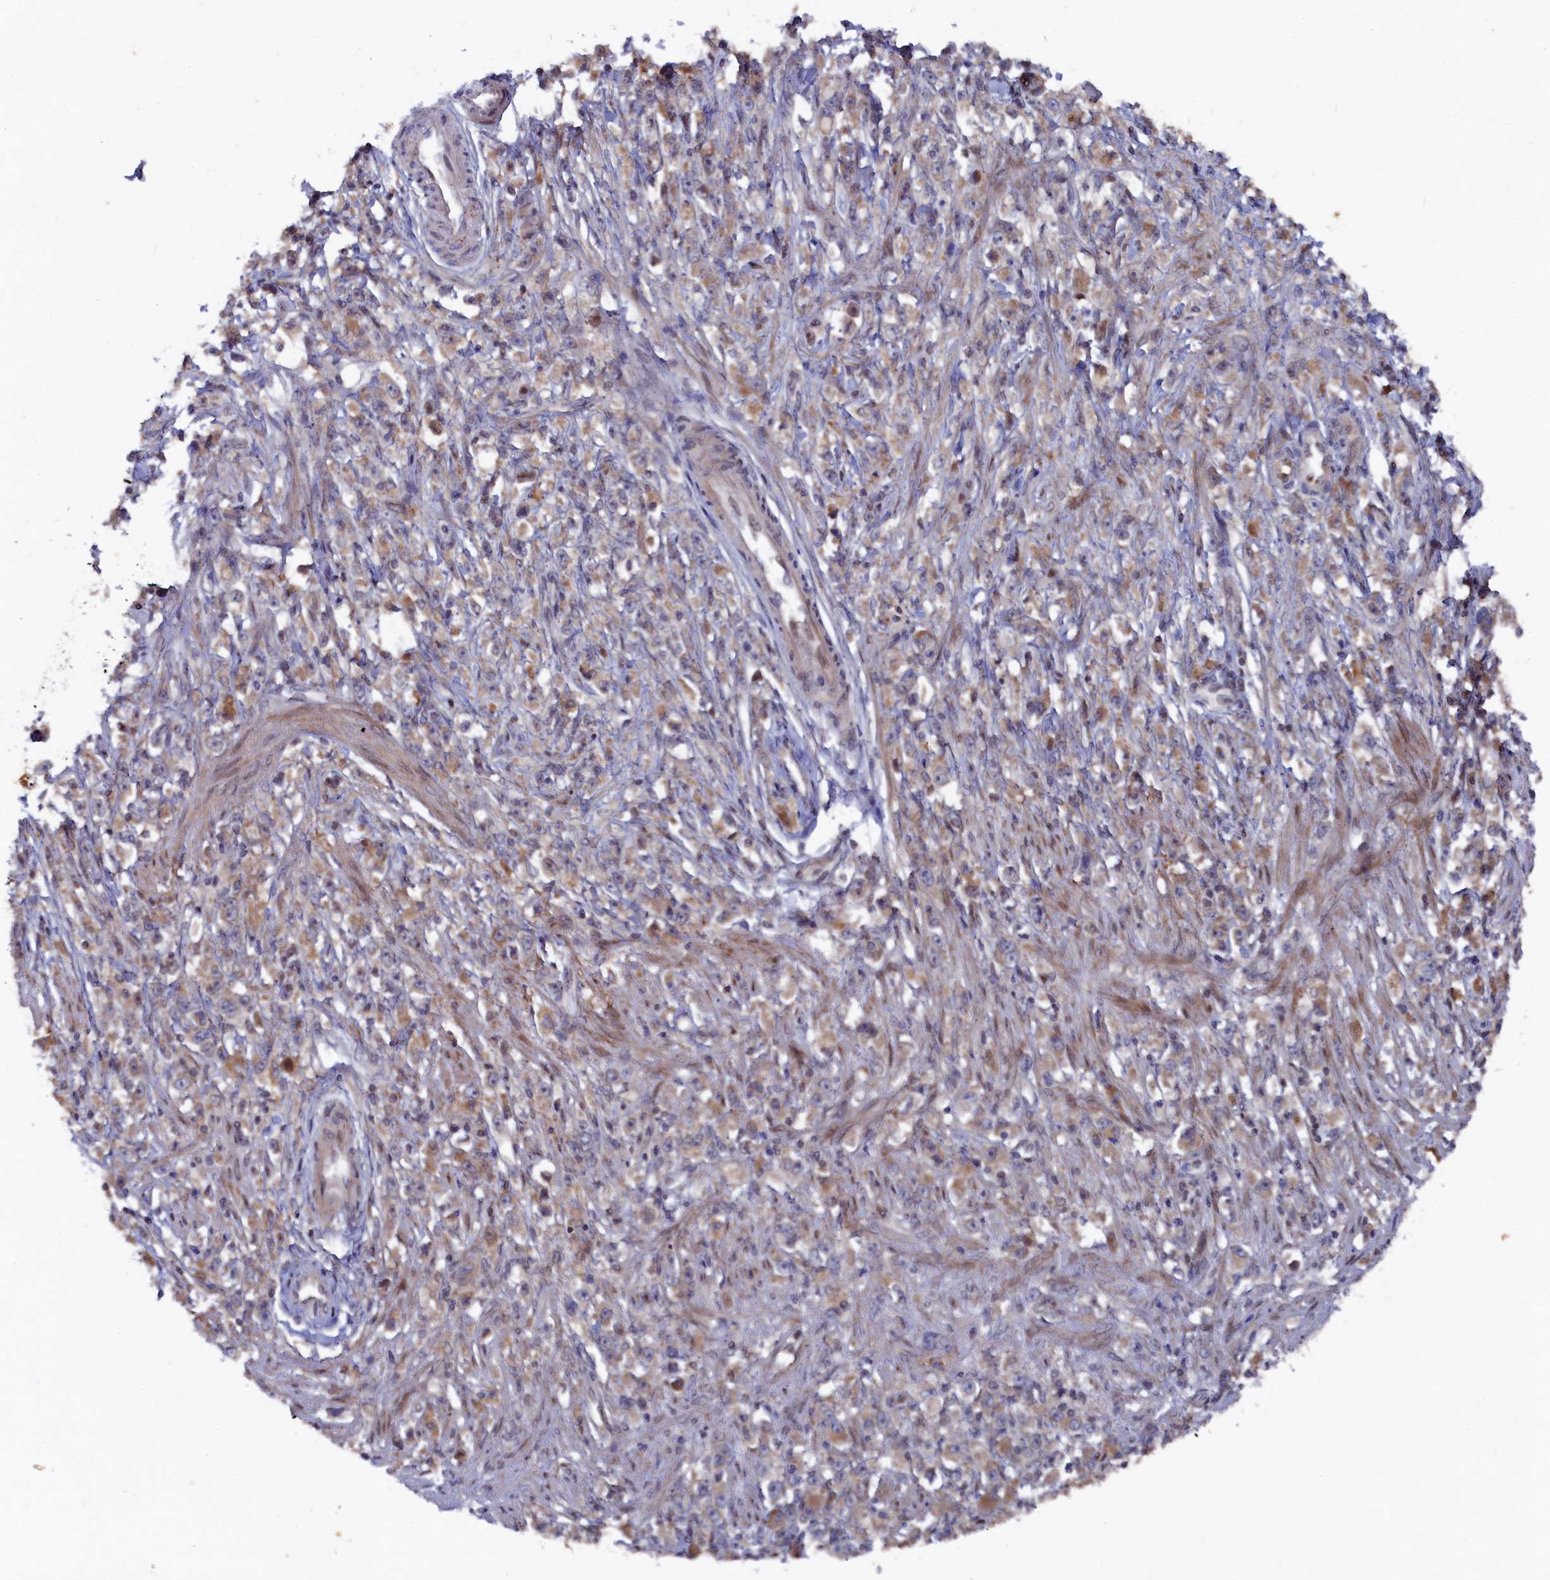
{"staining": {"intensity": "moderate", "quantity": "<25%", "location": "cytoplasmic/membranous"}, "tissue": "stomach cancer", "cell_type": "Tumor cells", "image_type": "cancer", "snomed": [{"axis": "morphology", "description": "Adenocarcinoma, NOS"}, {"axis": "topography", "description": "Stomach"}], "caption": "A histopathology image of human stomach cancer stained for a protein displays moderate cytoplasmic/membranous brown staining in tumor cells. (Brightfield microscopy of DAB IHC at high magnification).", "gene": "TMC5", "patient": {"sex": "female", "age": 59}}